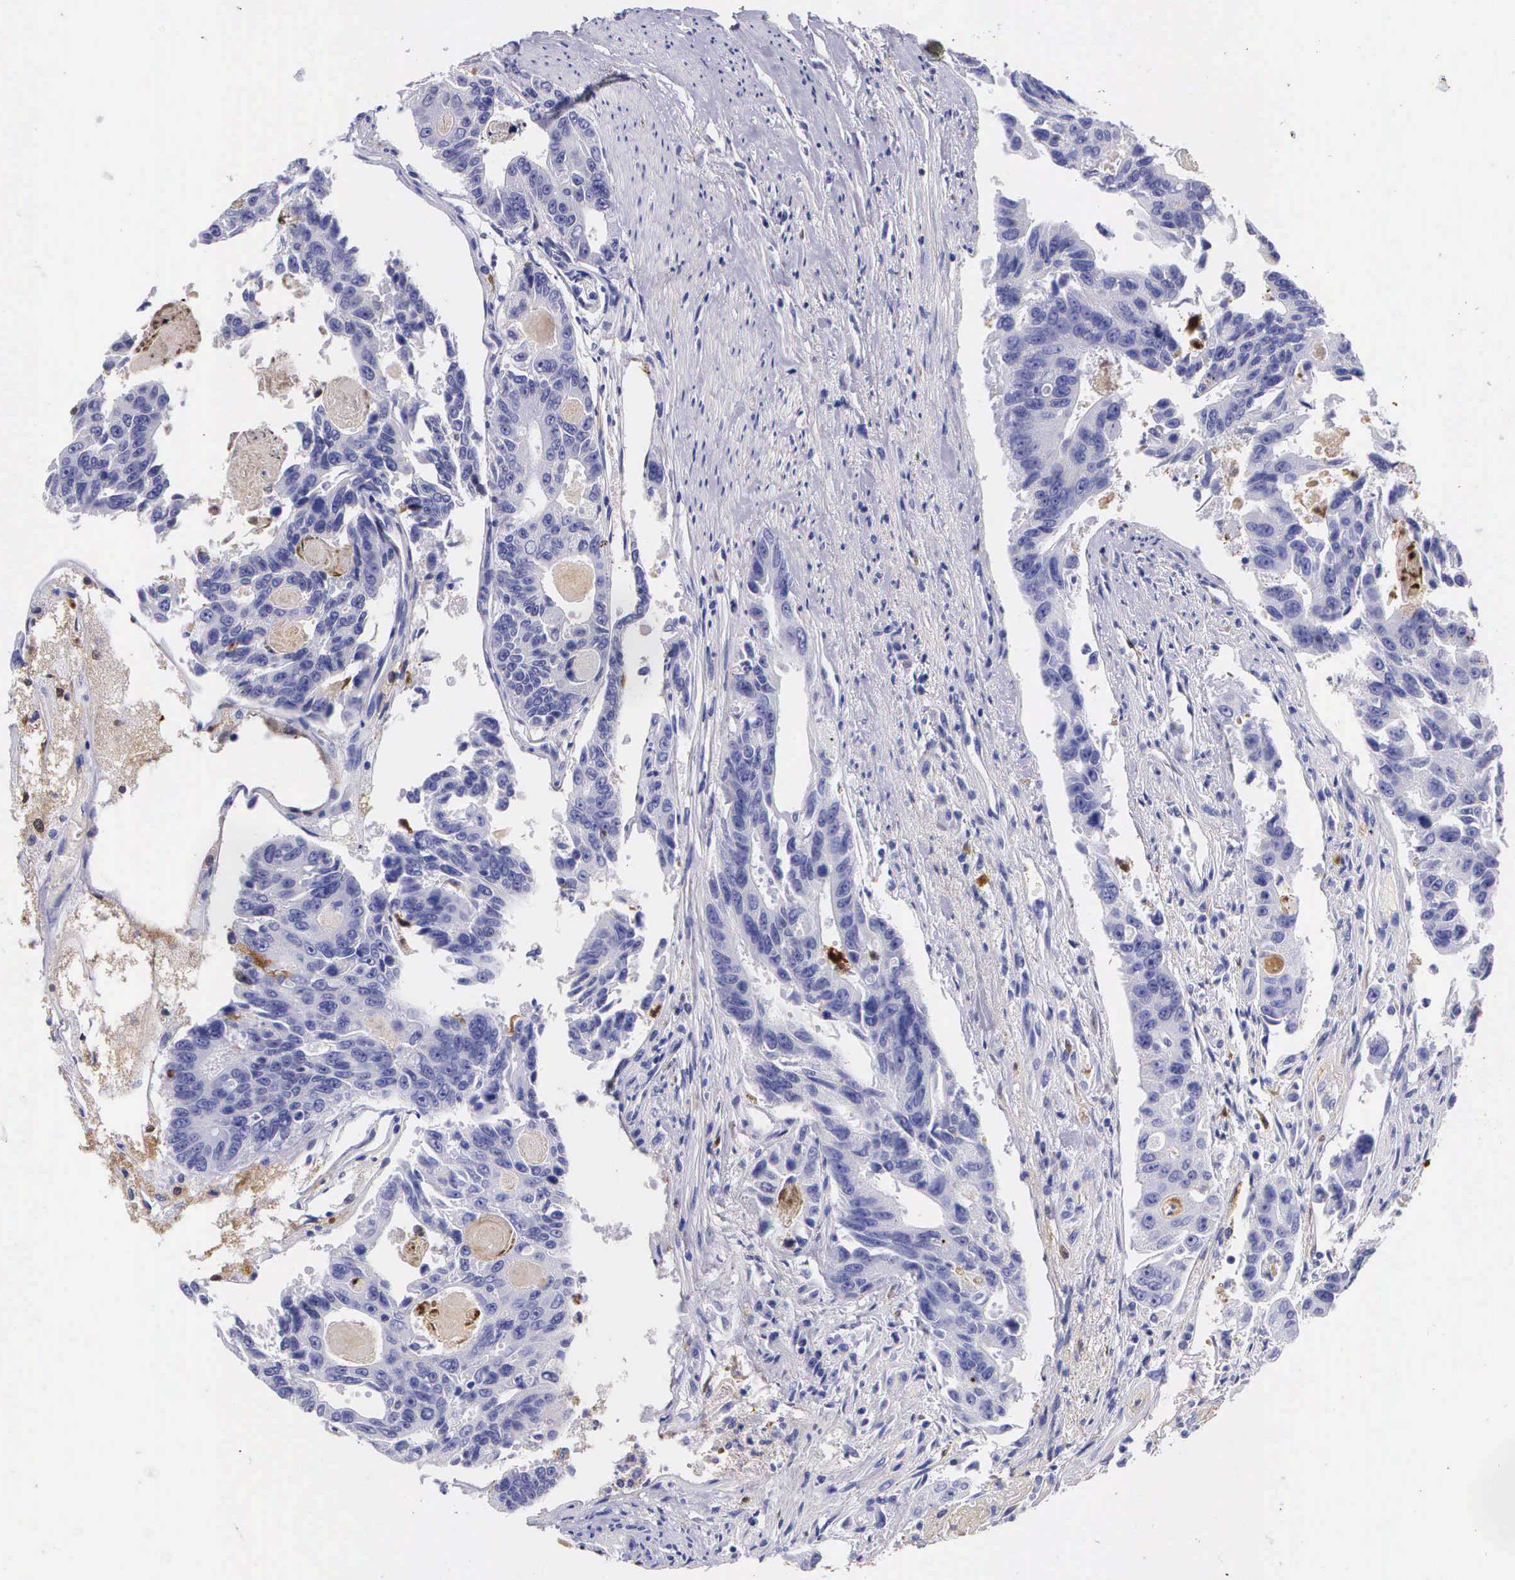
{"staining": {"intensity": "negative", "quantity": "none", "location": "none"}, "tissue": "colorectal cancer", "cell_type": "Tumor cells", "image_type": "cancer", "snomed": [{"axis": "morphology", "description": "Adenocarcinoma, NOS"}, {"axis": "topography", "description": "Colon"}], "caption": "There is no significant expression in tumor cells of adenocarcinoma (colorectal).", "gene": "PLG", "patient": {"sex": "female", "age": 86}}